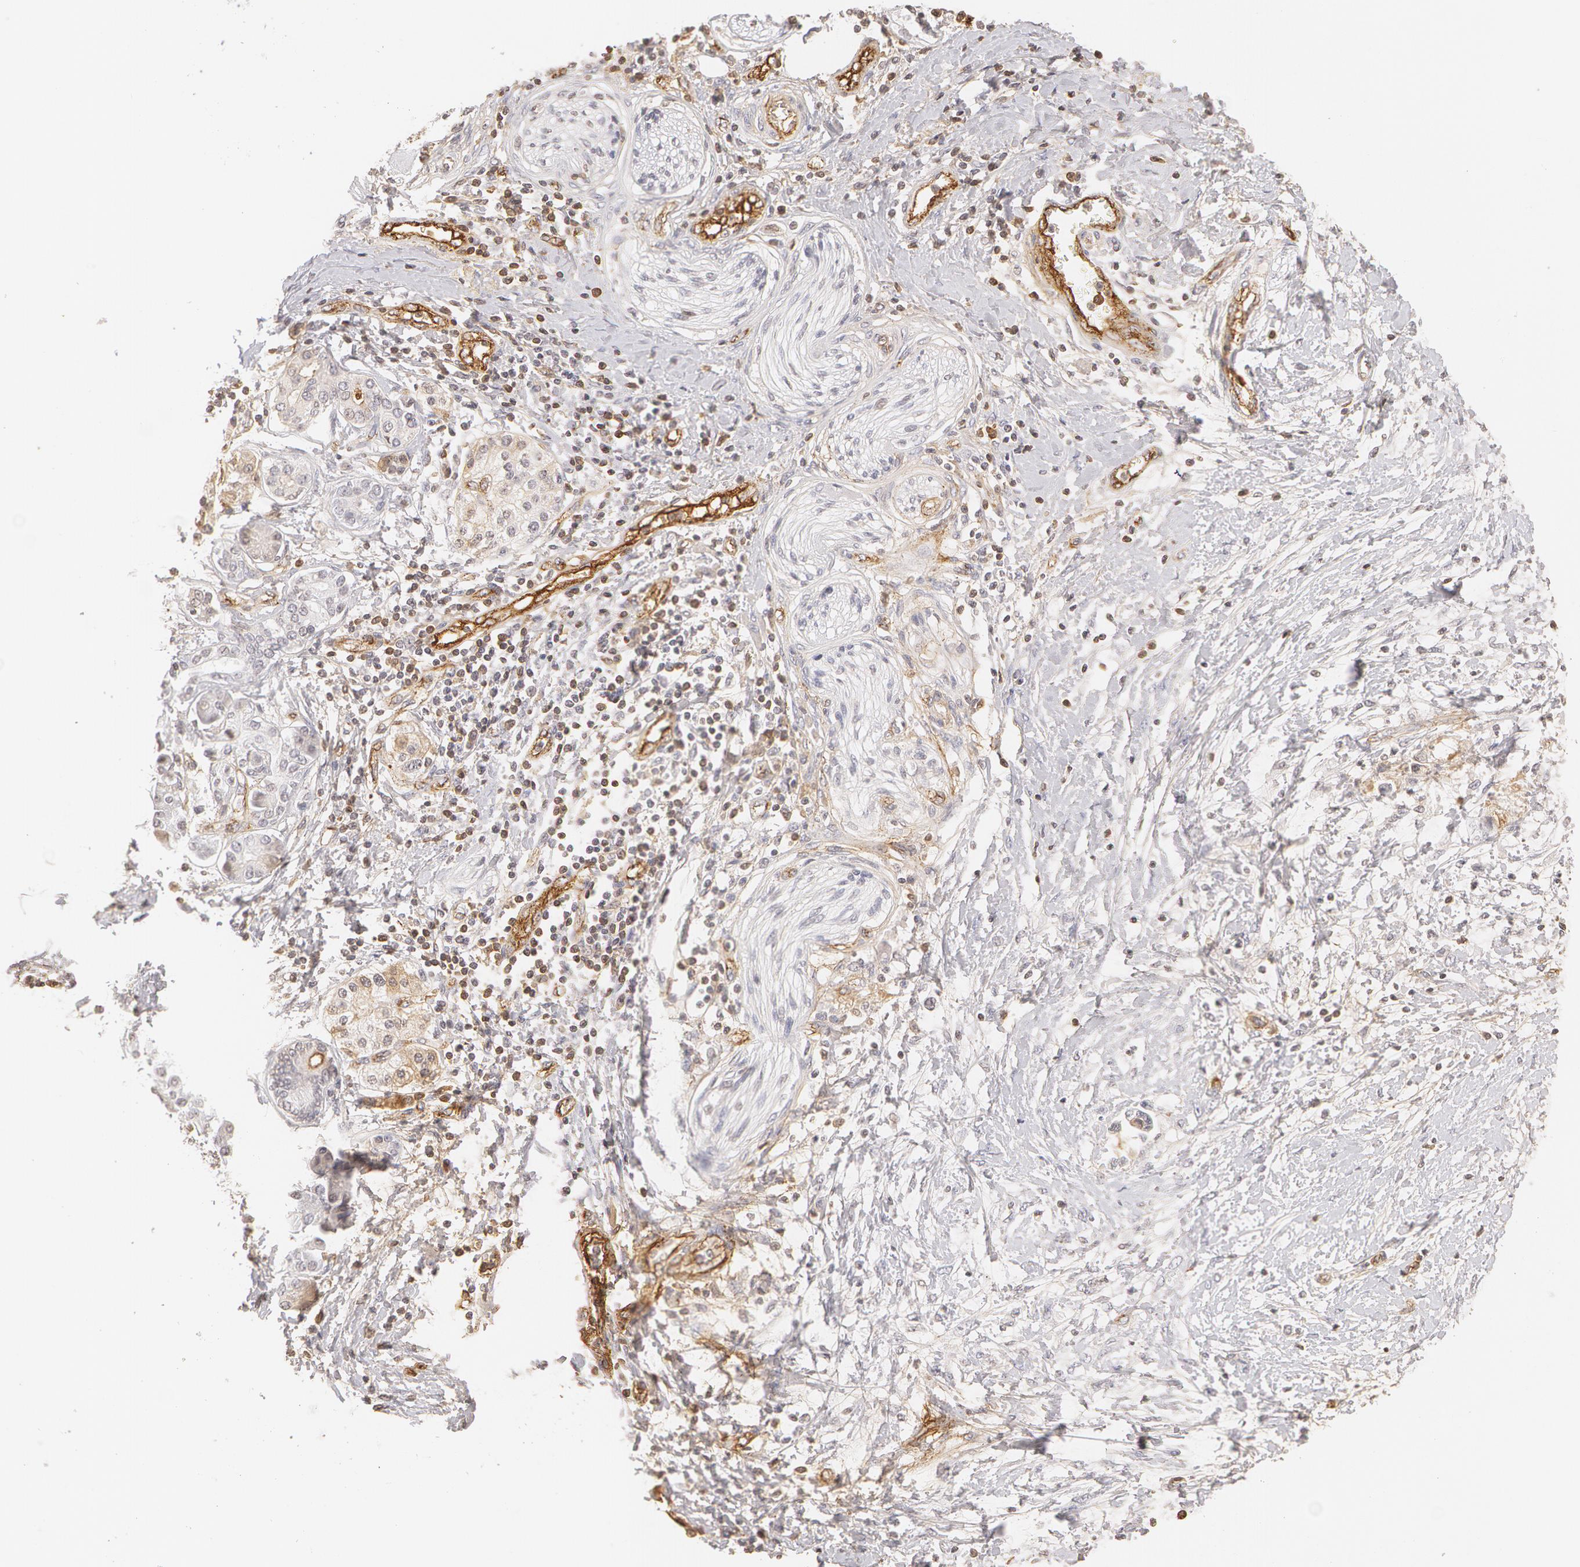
{"staining": {"intensity": "negative", "quantity": "none", "location": "none"}, "tissue": "pancreatic cancer", "cell_type": "Tumor cells", "image_type": "cancer", "snomed": [{"axis": "morphology", "description": "Adenocarcinoma, NOS"}, {"axis": "topography", "description": "Pancreas"}], "caption": "IHC photomicrograph of neoplastic tissue: adenocarcinoma (pancreatic) stained with DAB (3,3'-diaminobenzidine) reveals no significant protein staining in tumor cells.", "gene": "VWF", "patient": {"sex": "female", "age": 66}}